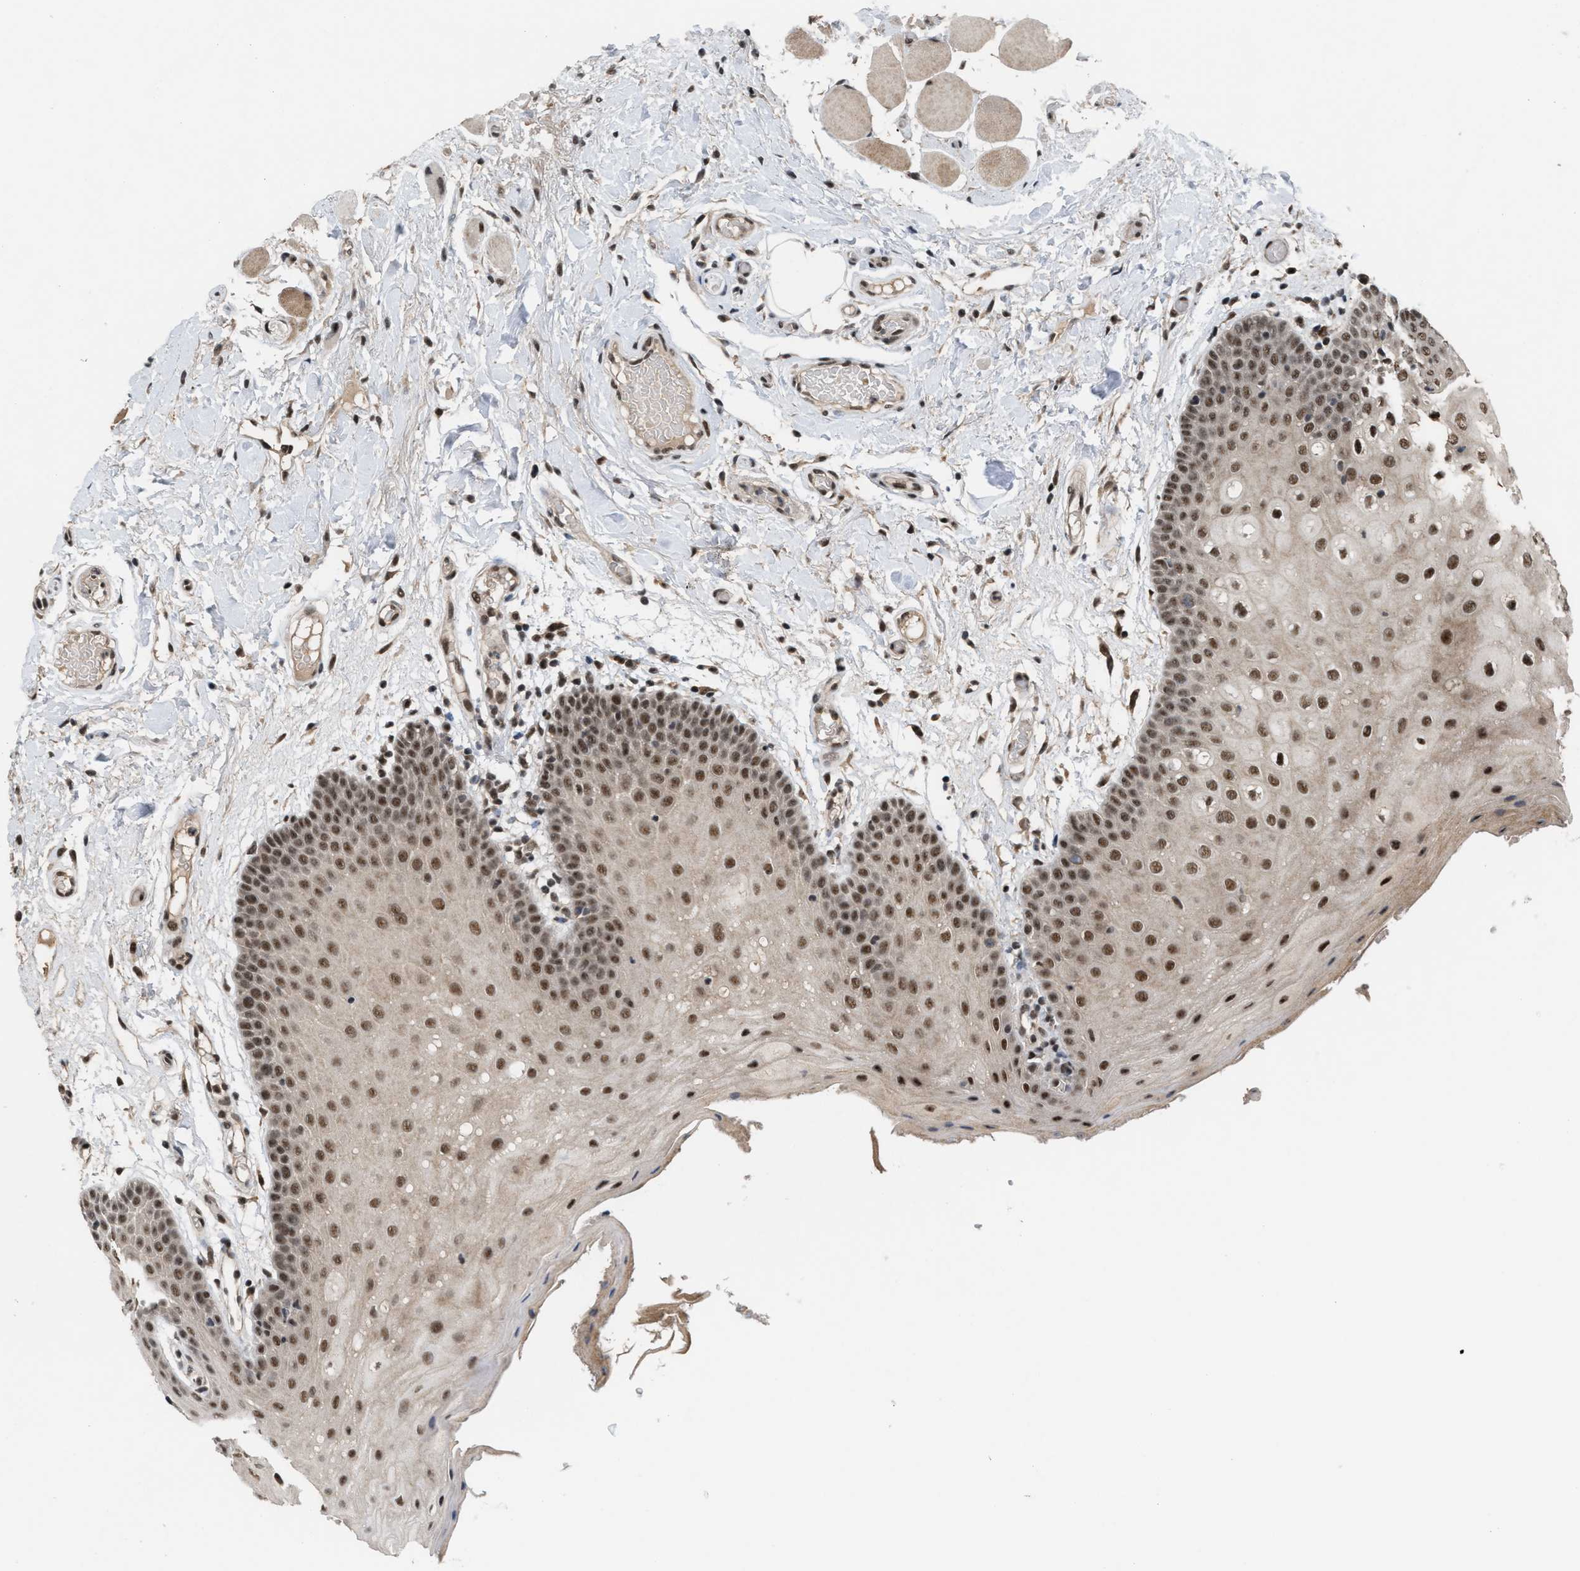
{"staining": {"intensity": "strong", "quantity": ">75%", "location": "nuclear"}, "tissue": "oral mucosa", "cell_type": "Squamous epithelial cells", "image_type": "normal", "snomed": [{"axis": "morphology", "description": "Normal tissue, NOS"}, {"axis": "morphology", "description": "Squamous cell carcinoma, NOS"}, {"axis": "topography", "description": "Oral tissue"}, {"axis": "topography", "description": "Head-Neck"}], "caption": "Oral mucosa stained with a brown dye exhibits strong nuclear positive expression in approximately >75% of squamous epithelial cells.", "gene": "PRPF4", "patient": {"sex": "male", "age": 71}}